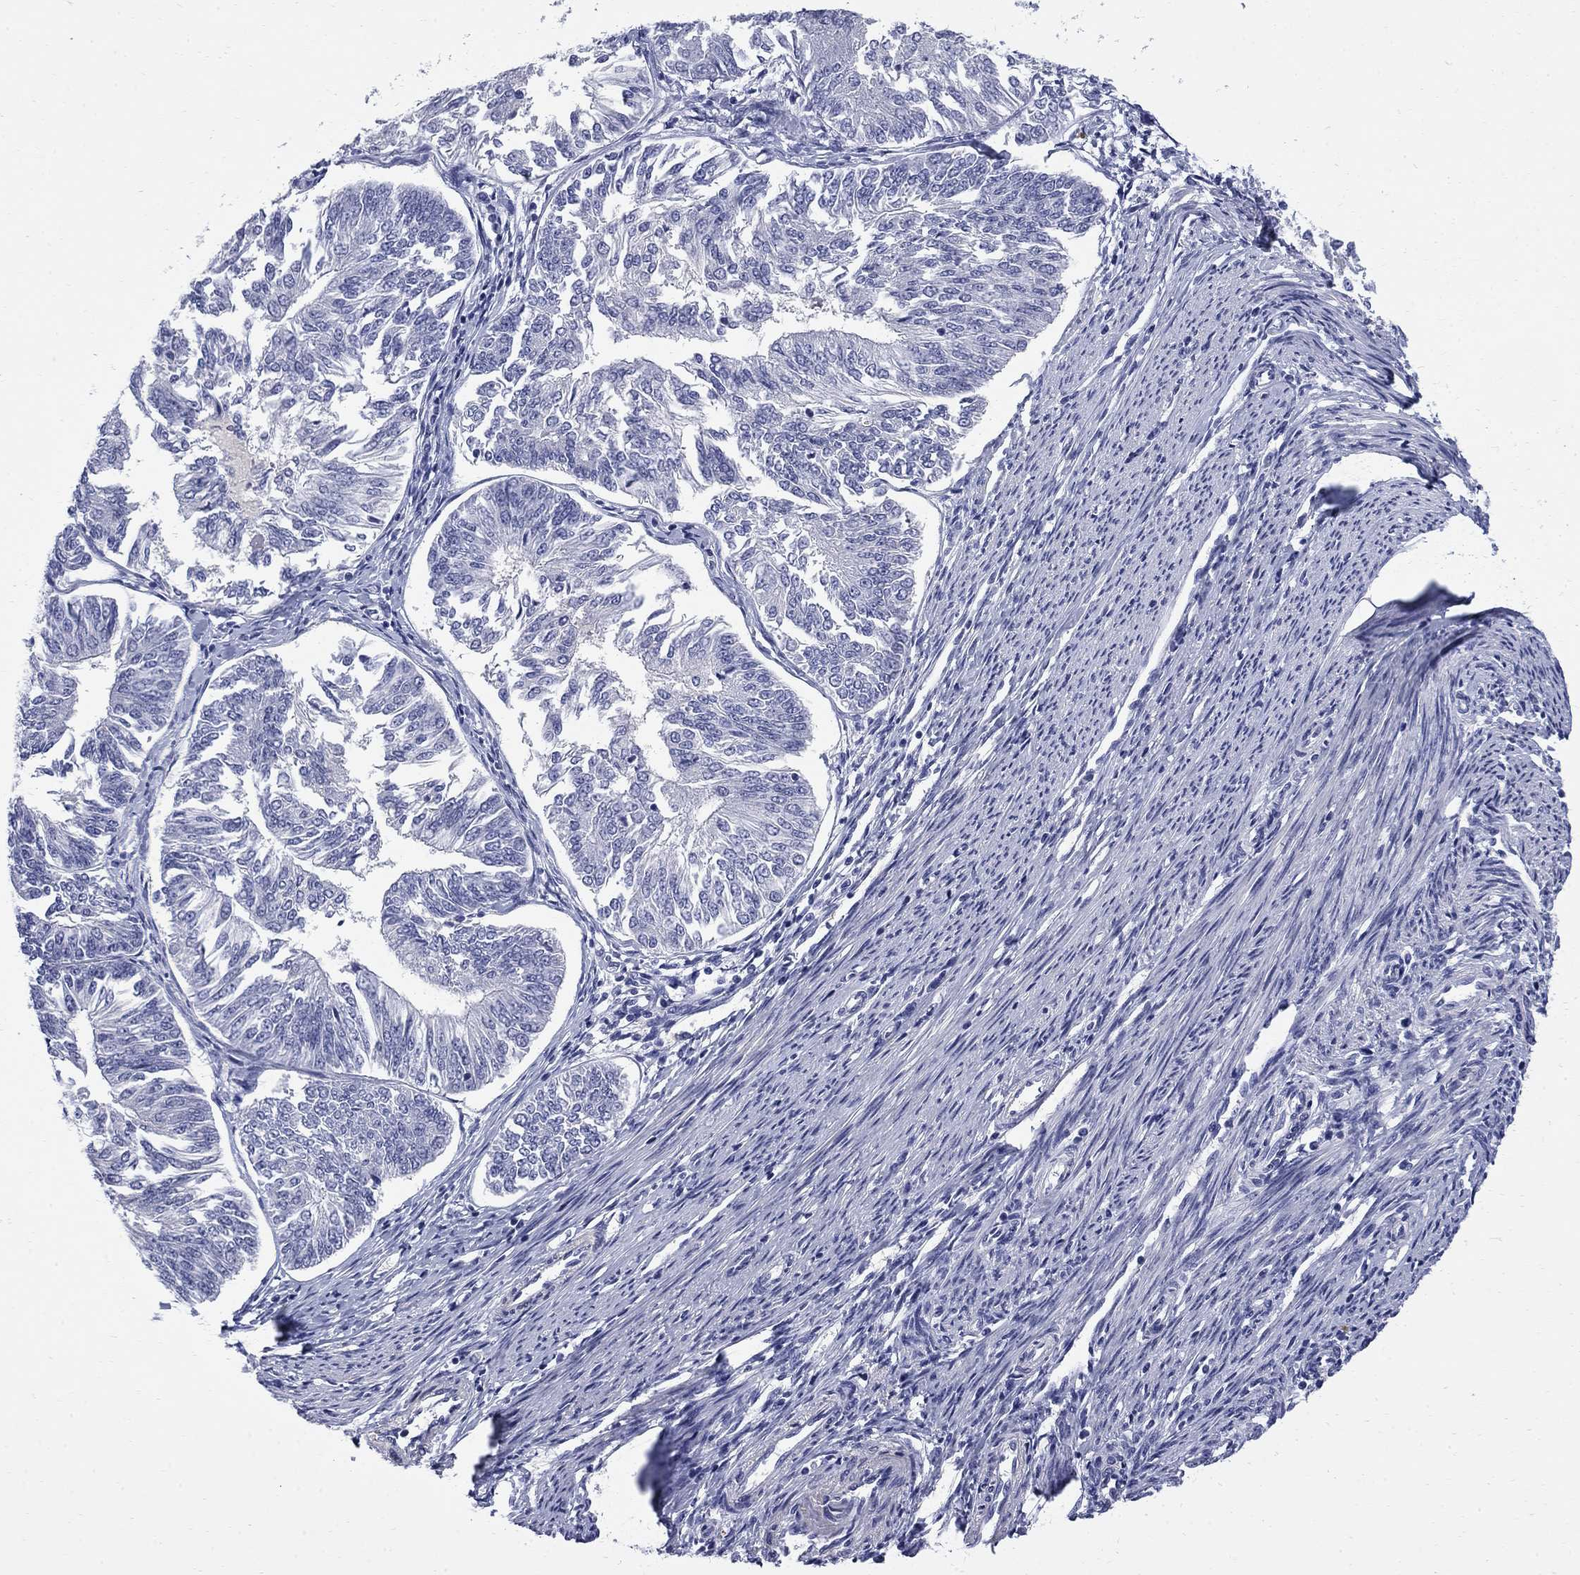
{"staining": {"intensity": "negative", "quantity": "none", "location": "none"}, "tissue": "endometrial cancer", "cell_type": "Tumor cells", "image_type": "cancer", "snomed": [{"axis": "morphology", "description": "Adenocarcinoma, NOS"}, {"axis": "topography", "description": "Endometrium"}], "caption": "High power microscopy micrograph of an immunohistochemistry histopathology image of endometrial cancer (adenocarcinoma), revealing no significant expression in tumor cells.", "gene": "SERPINB2", "patient": {"sex": "female", "age": 58}}